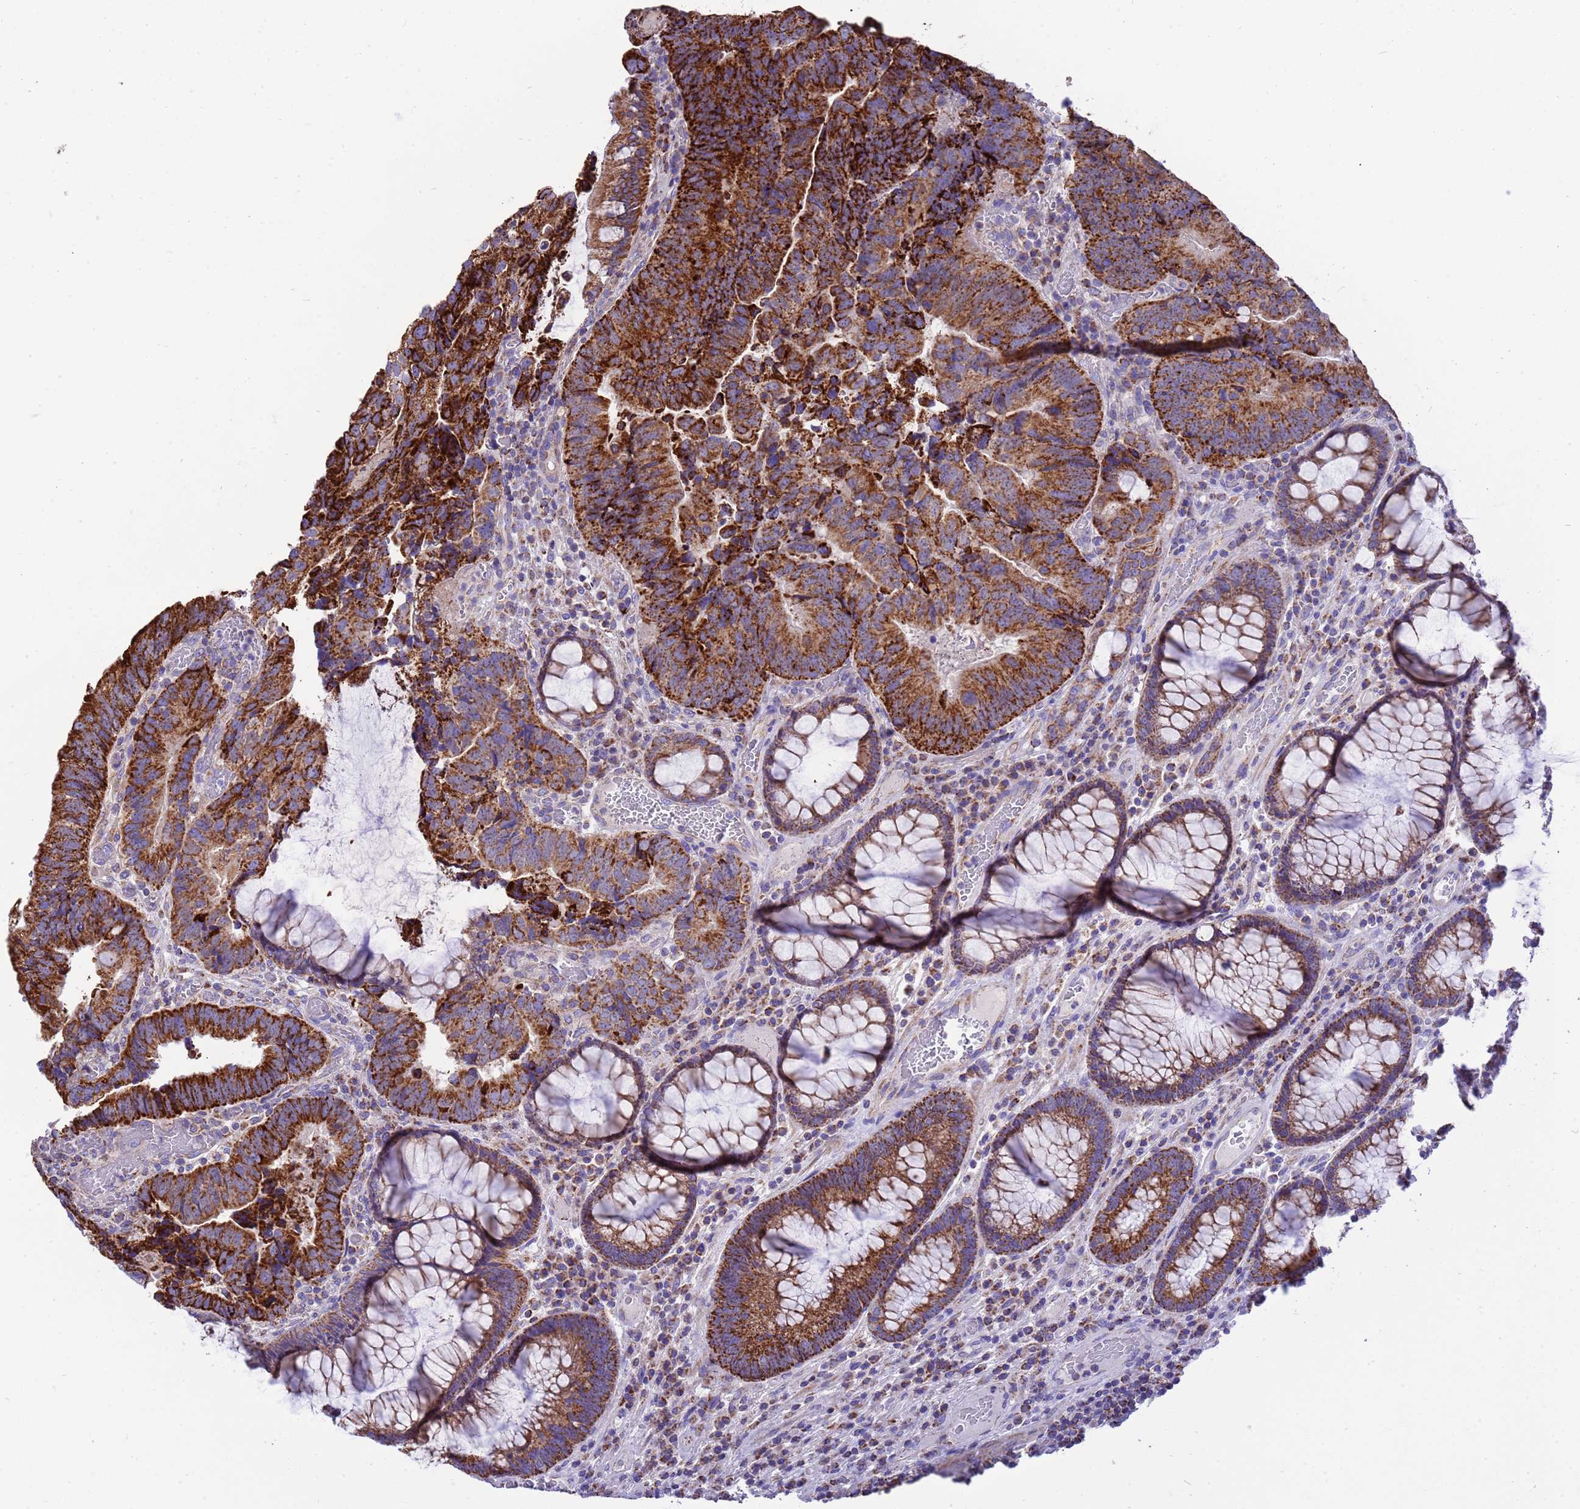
{"staining": {"intensity": "strong", "quantity": ">75%", "location": "cytoplasmic/membranous"}, "tissue": "colorectal cancer", "cell_type": "Tumor cells", "image_type": "cancer", "snomed": [{"axis": "morphology", "description": "Adenocarcinoma, NOS"}, {"axis": "topography", "description": "Colon"}], "caption": "Human colorectal cancer stained with a protein marker shows strong staining in tumor cells.", "gene": "RNF165", "patient": {"sex": "female", "age": 67}}